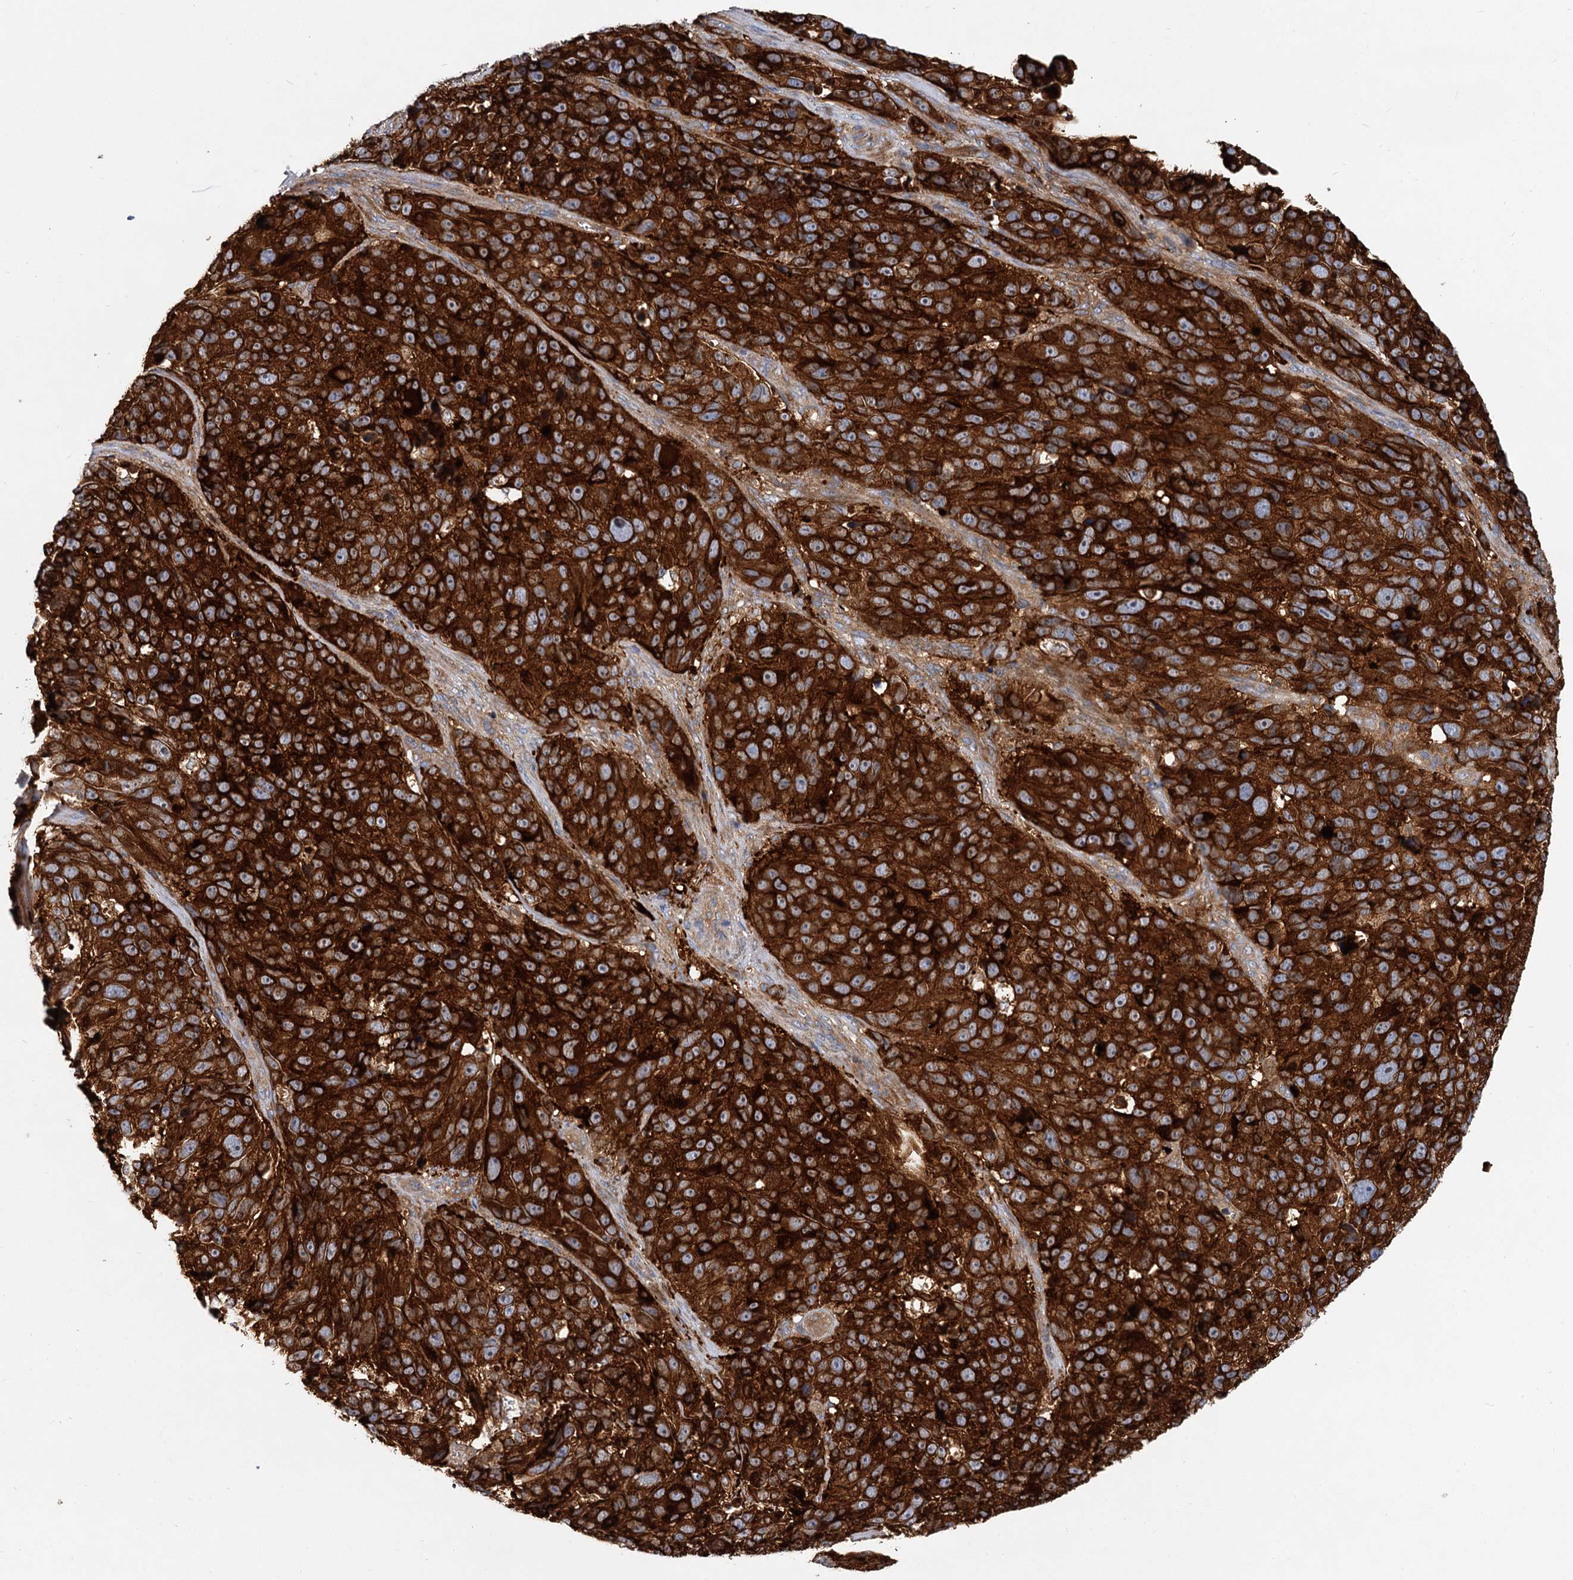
{"staining": {"intensity": "strong", "quantity": ">75%", "location": "cytoplasmic/membranous"}, "tissue": "melanoma", "cell_type": "Tumor cells", "image_type": "cancer", "snomed": [{"axis": "morphology", "description": "Malignant melanoma, NOS"}, {"axis": "topography", "description": "Skin"}], "caption": "IHC image of melanoma stained for a protein (brown), which displays high levels of strong cytoplasmic/membranous expression in approximately >75% of tumor cells.", "gene": "ALKBH7", "patient": {"sex": "male", "age": 84}}